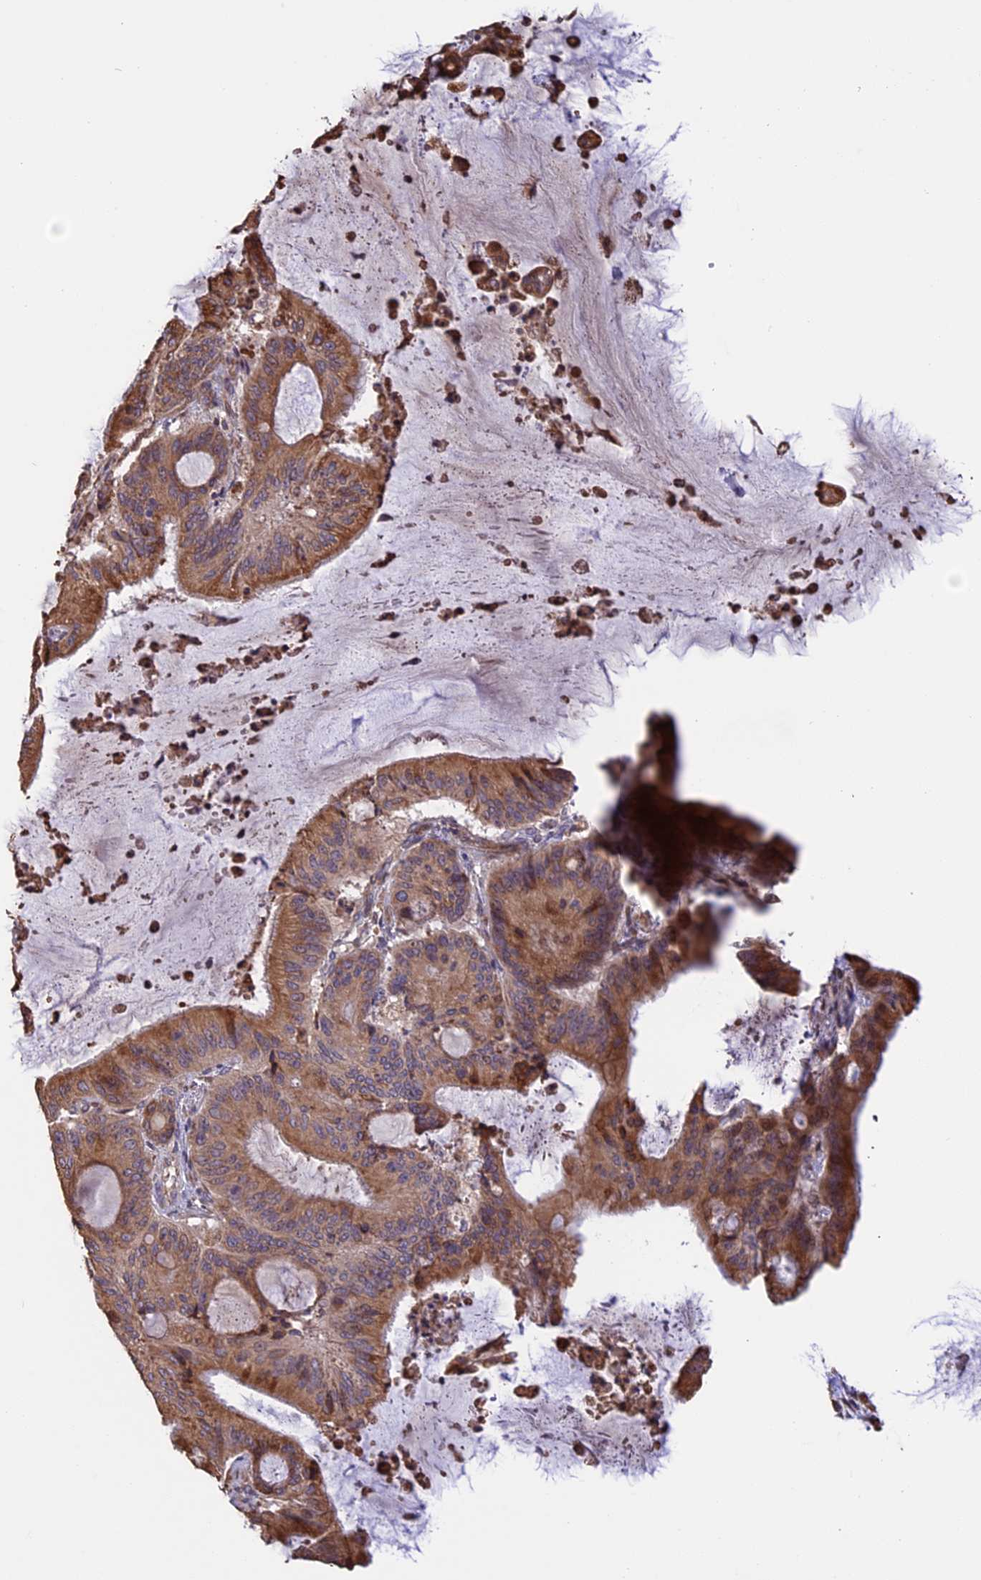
{"staining": {"intensity": "moderate", "quantity": ">75%", "location": "cytoplasmic/membranous"}, "tissue": "liver cancer", "cell_type": "Tumor cells", "image_type": "cancer", "snomed": [{"axis": "morphology", "description": "Normal tissue, NOS"}, {"axis": "morphology", "description": "Cholangiocarcinoma"}, {"axis": "topography", "description": "Liver"}, {"axis": "topography", "description": "Peripheral nerve tissue"}], "caption": "Protein expression by IHC demonstrates moderate cytoplasmic/membranous expression in about >75% of tumor cells in liver cancer (cholangiocarcinoma).", "gene": "DMRTA2", "patient": {"sex": "female", "age": 73}}